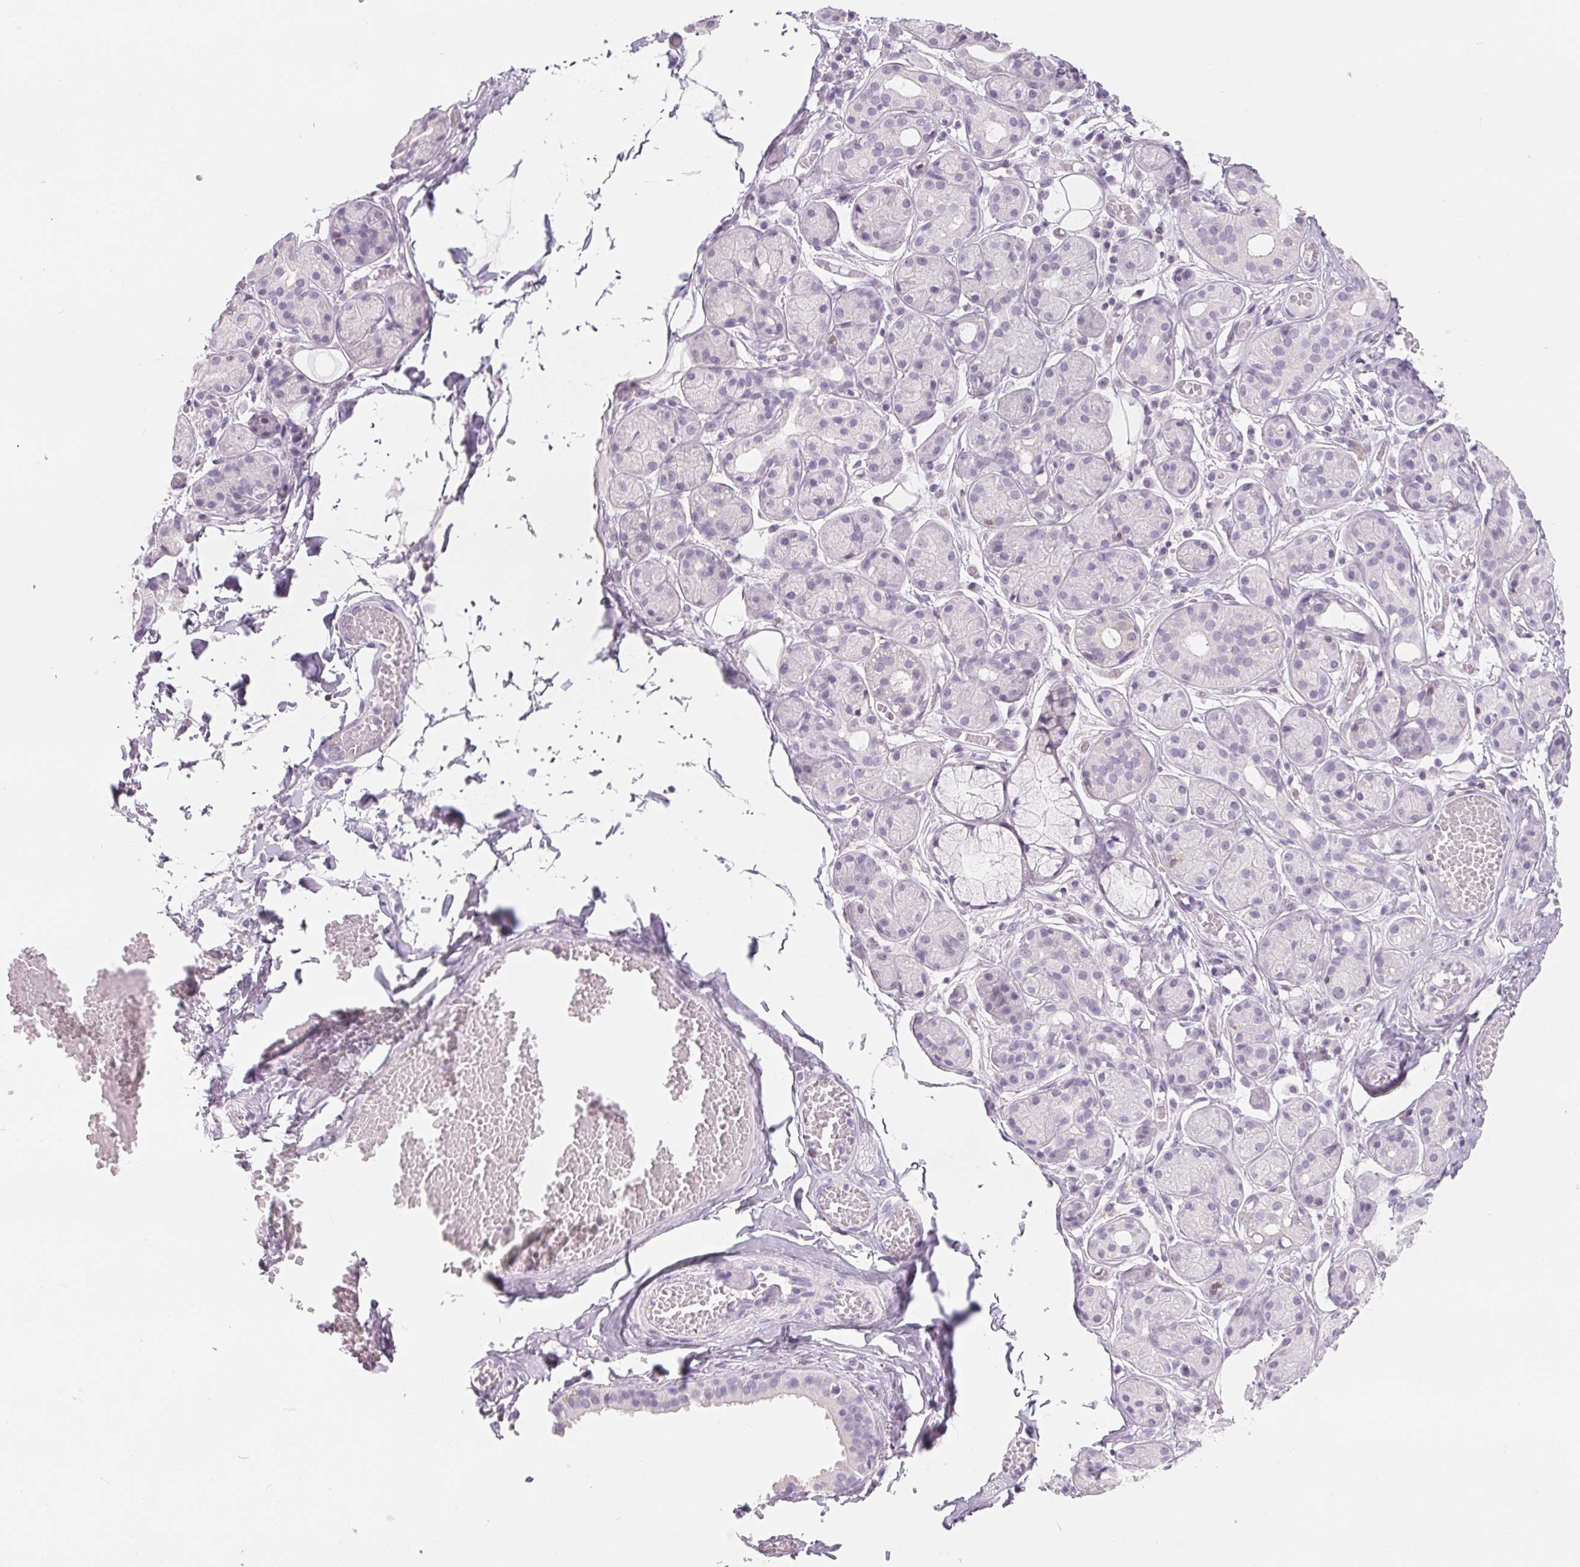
{"staining": {"intensity": "negative", "quantity": "none", "location": "none"}, "tissue": "salivary gland", "cell_type": "Glandular cells", "image_type": "normal", "snomed": [{"axis": "morphology", "description": "Normal tissue, NOS"}, {"axis": "topography", "description": "Salivary gland"}, {"axis": "topography", "description": "Peripheral nerve tissue"}], "caption": "Image shows no protein staining in glandular cells of unremarkable salivary gland.", "gene": "CD69", "patient": {"sex": "male", "age": 71}}